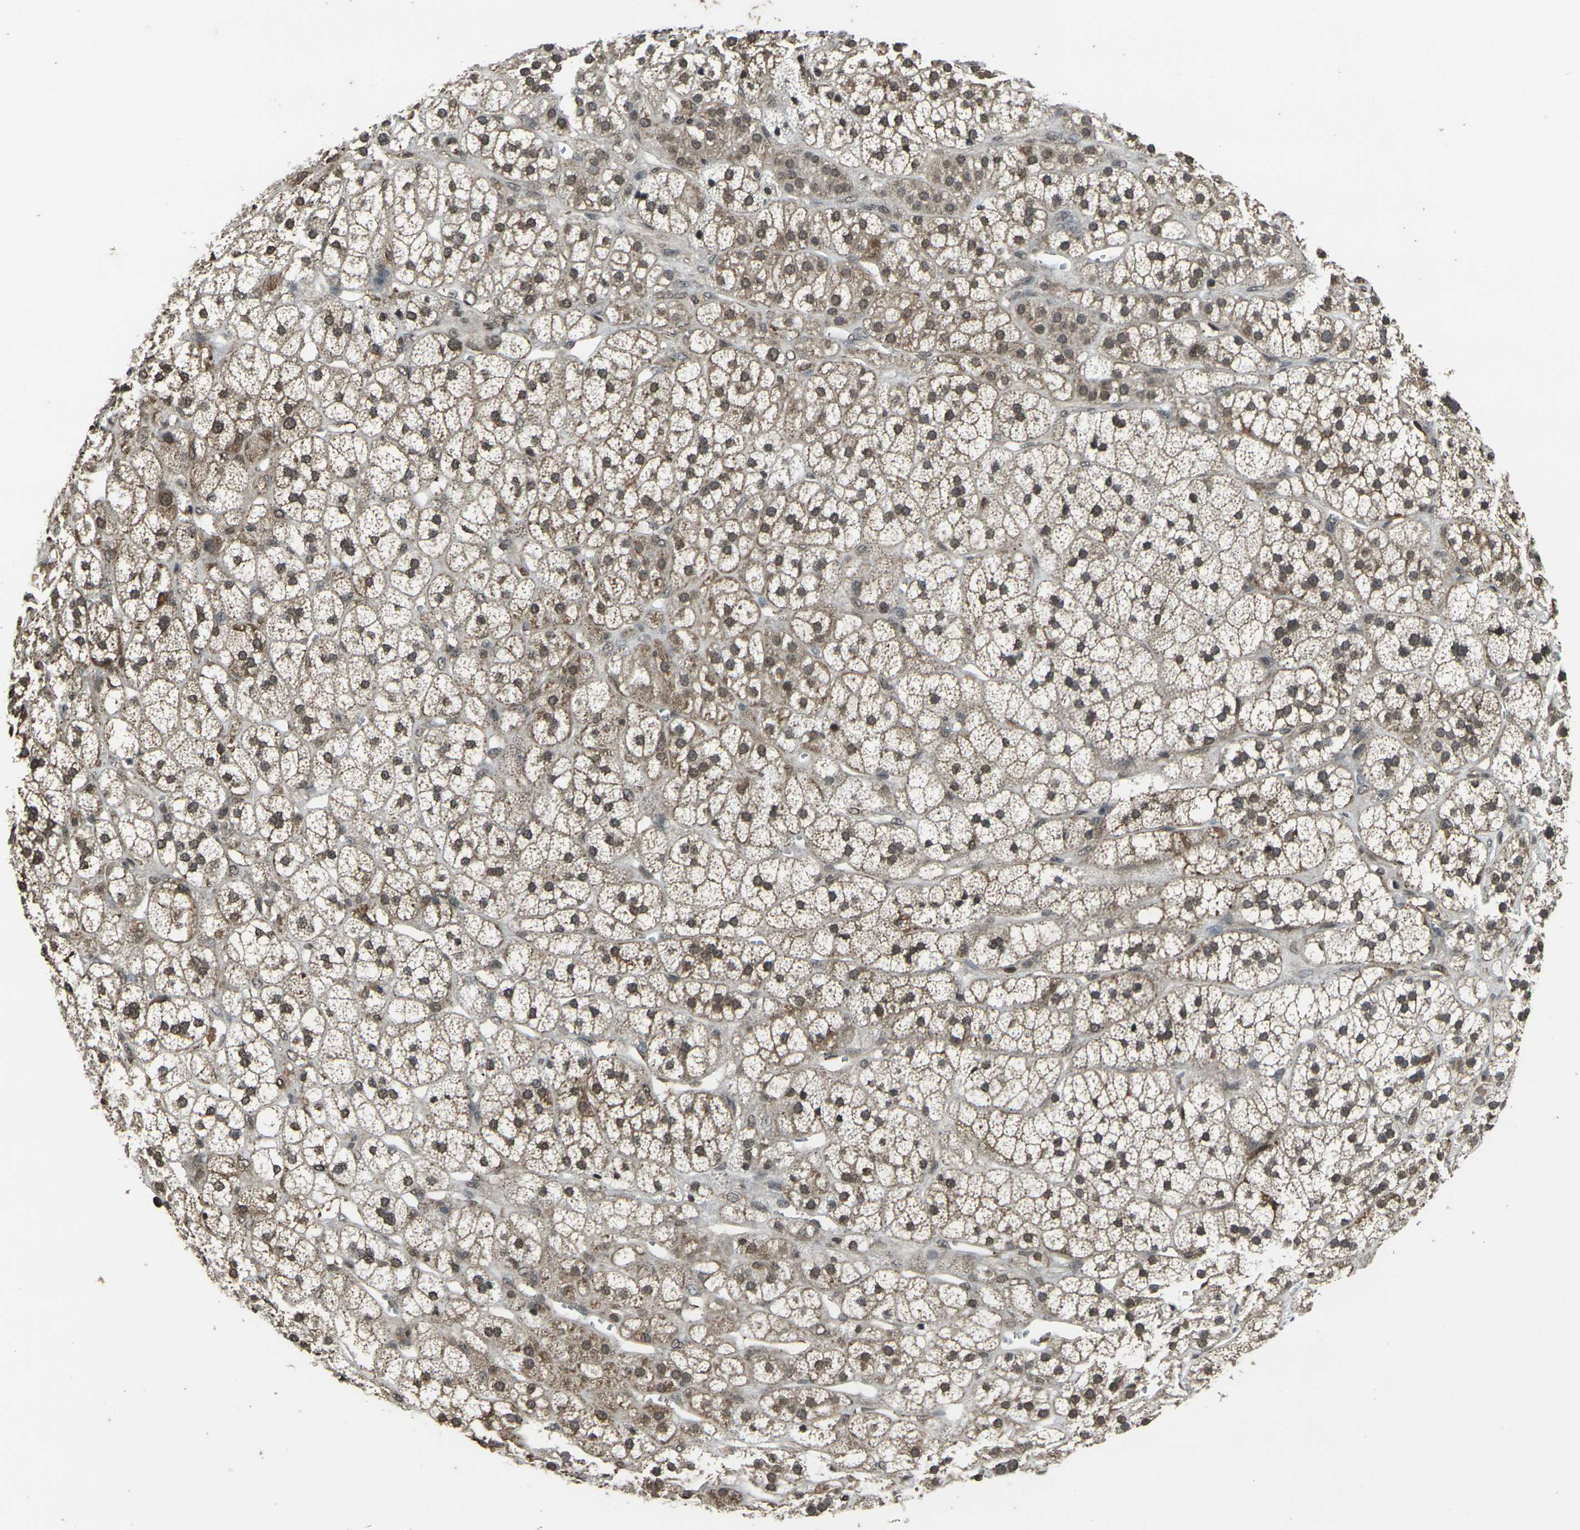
{"staining": {"intensity": "moderate", "quantity": "25%-75%", "location": "cytoplasmic/membranous,nuclear"}, "tissue": "adrenal gland", "cell_type": "Glandular cells", "image_type": "normal", "snomed": [{"axis": "morphology", "description": "Normal tissue, NOS"}, {"axis": "topography", "description": "Adrenal gland"}], "caption": "Protein expression analysis of unremarkable adrenal gland shows moderate cytoplasmic/membranous,nuclear expression in about 25%-75% of glandular cells.", "gene": "PRPF8", "patient": {"sex": "male", "age": 56}}